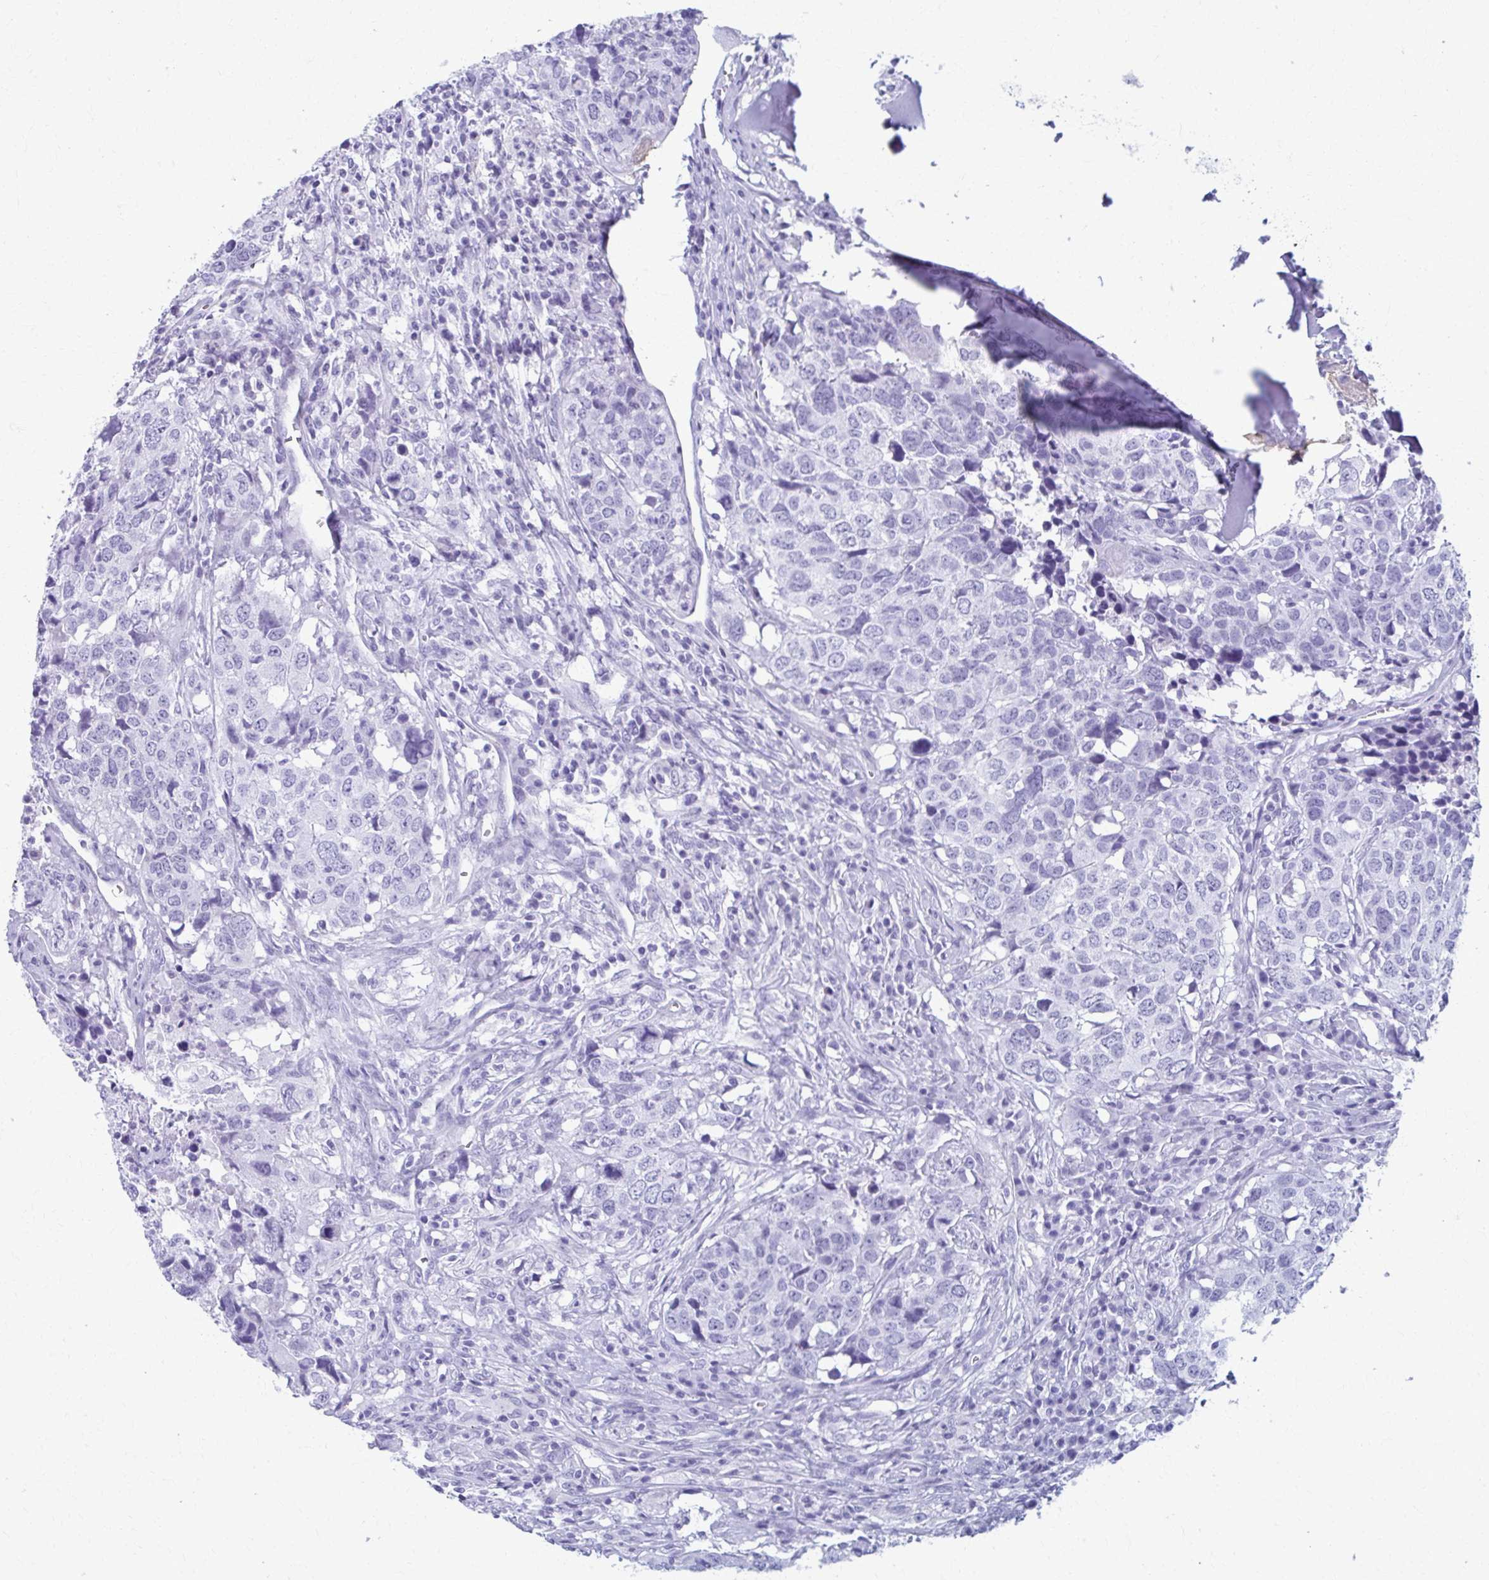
{"staining": {"intensity": "negative", "quantity": "none", "location": "none"}, "tissue": "head and neck cancer", "cell_type": "Tumor cells", "image_type": "cancer", "snomed": [{"axis": "morphology", "description": "Normal tissue, NOS"}, {"axis": "morphology", "description": "Squamous cell carcinoma, NOS"}, {"axis": "topography", "description": "Skeletal muscle"}, {"axis": "topography", "description": "Vascular tissue"}, {"axis": "topography", "description": "Peripheral nerve tissue"}, {"axis": "topography", "description": "Head-Neck"}], "caption": "Immunohistochemistry (IHC) micrograph of human squamous cell carcinoma (head and neck) stained for a protein (brown), which displays no staining in tumor cells.", "gene": "MPLKIP", "patient": {"sex": "male", "age": 66}}